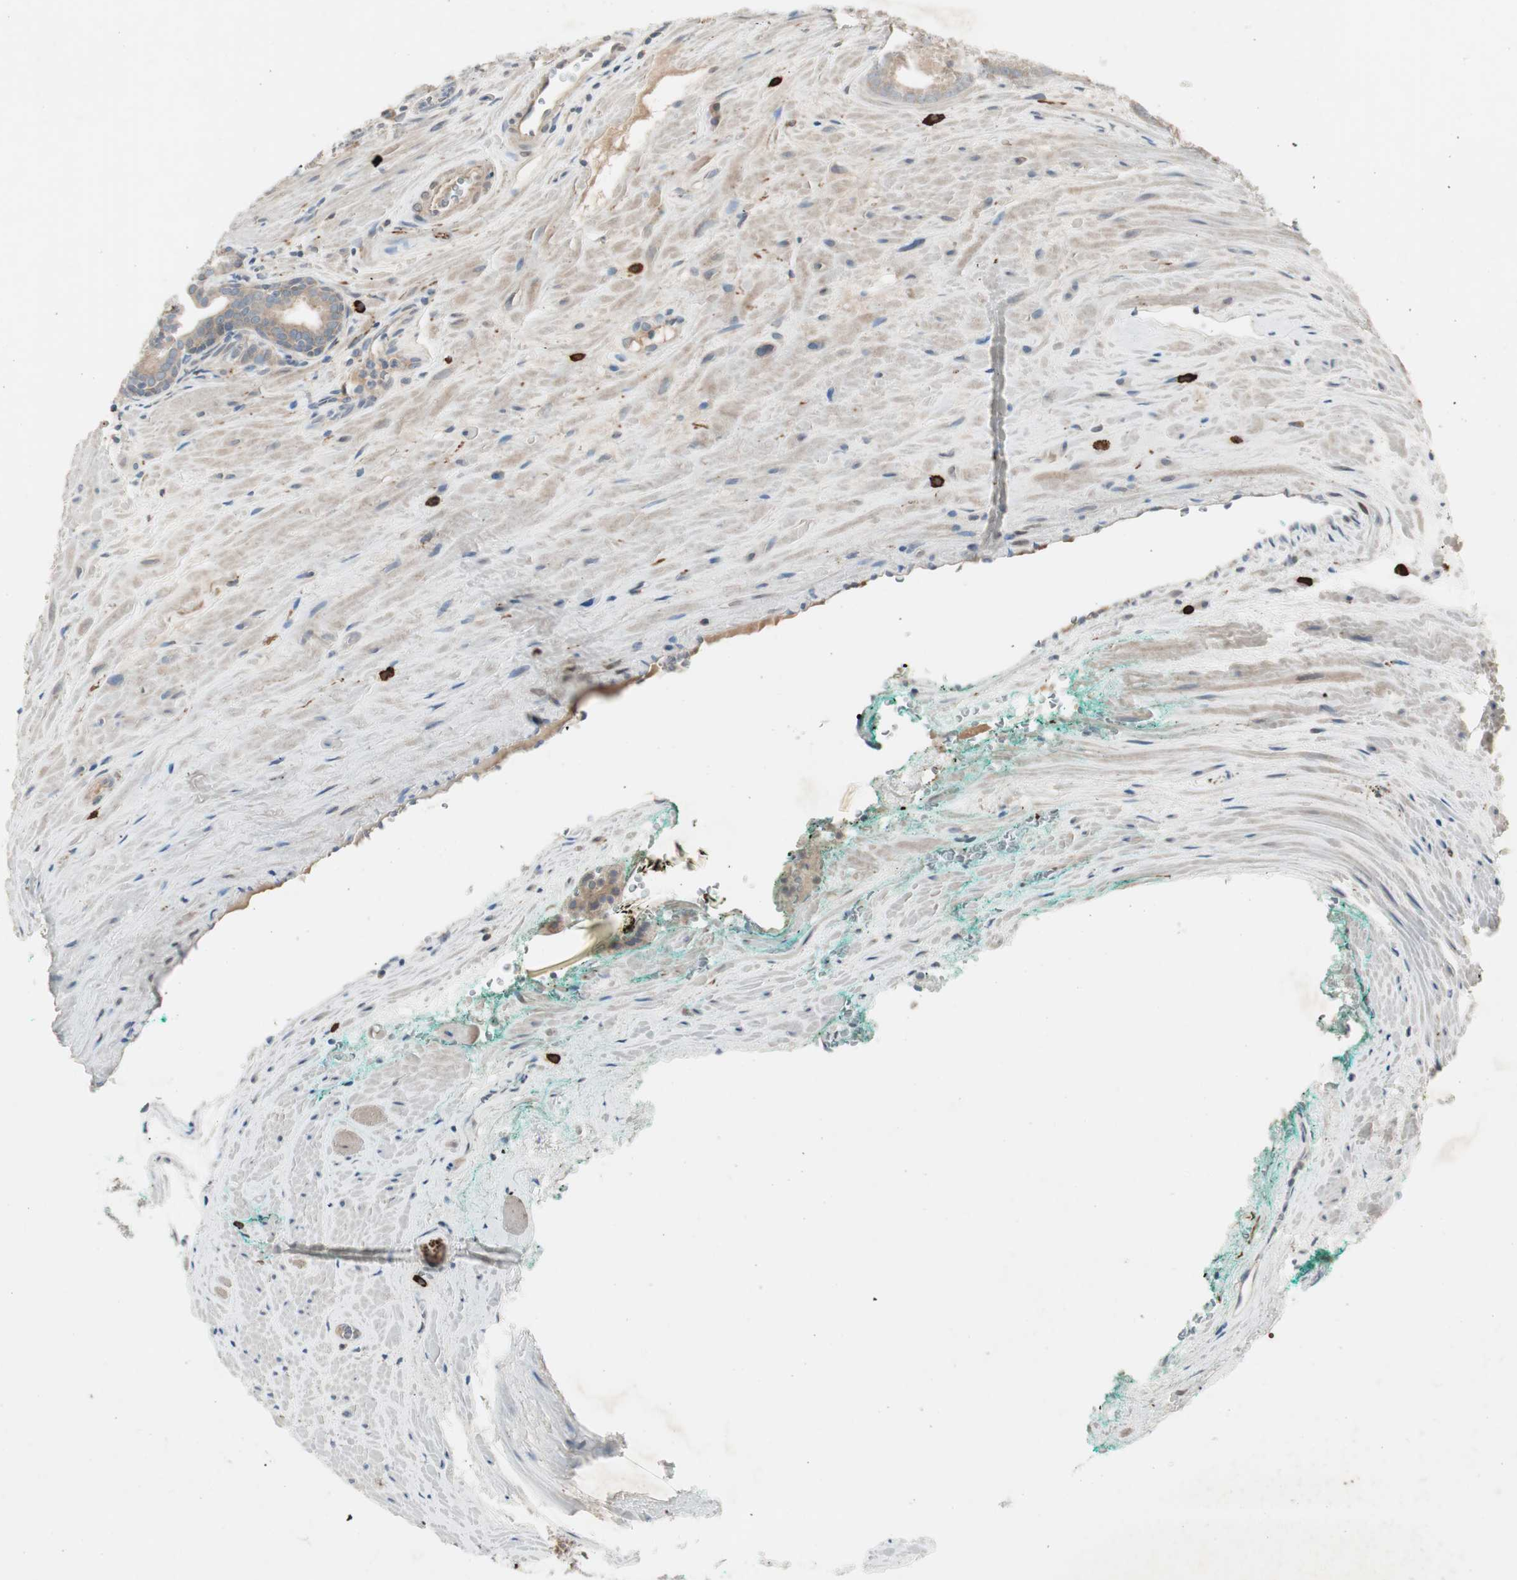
{"staining": {"intensity": "weak", "quantity": ">75%", "location": "cytoplasmic/membranous"}, "tissue": "prostate cancer", "cell_type": "Tumor cells", "image_type": "cancer", "snomed": [{"axis": "morphology", "description": "Adenocarcinoma, Low grade"}, {"axis": "topography", "description": "Prostate"}], "caption": "Weak cytoplasmic/membranous protein positivity is seen in about >75% of tumor cells in prostate adenocarcinoma (low-grade).", "gene": "MAPRE3", "patient": {"sex": "male", "age": 57}}